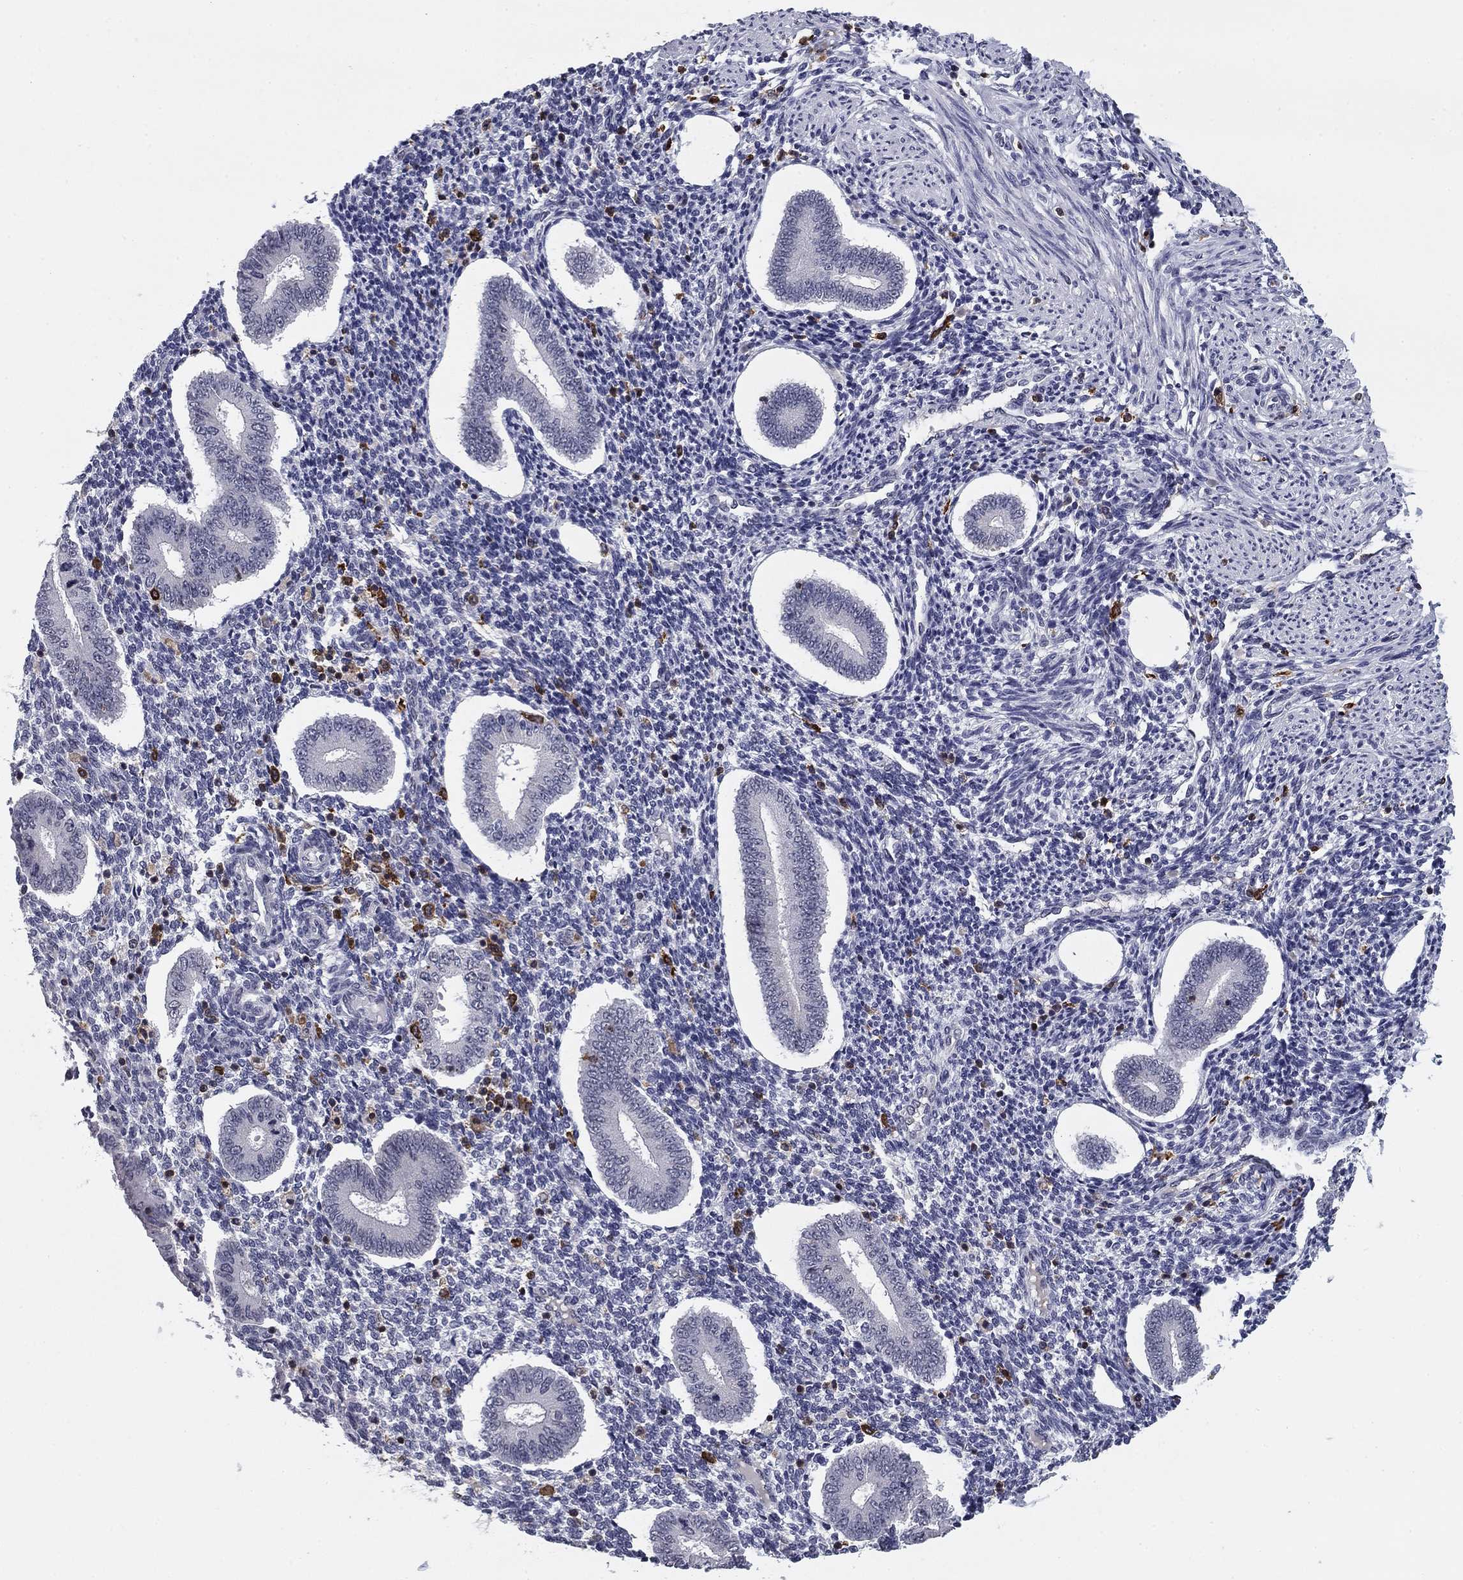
{"staining": {"intensity": "negative", "quantity": "none", "location": "none"}, "tissue": "endometrium", "cell_type": "Cells in endometrial stroma", "image_type": "normal", "snomed": [{"axis": "morphology", "description": "Normal tissue, NOS"}, {"axis": "topography", "description": "Endometrium"}], "caption": "This is an immunohistochemistry micrograph of normal endometrium. There is no positivity in cells in endometrial stroma.", "gene": "PLCB2", "patient": {"sex": "female", "age": 40}}